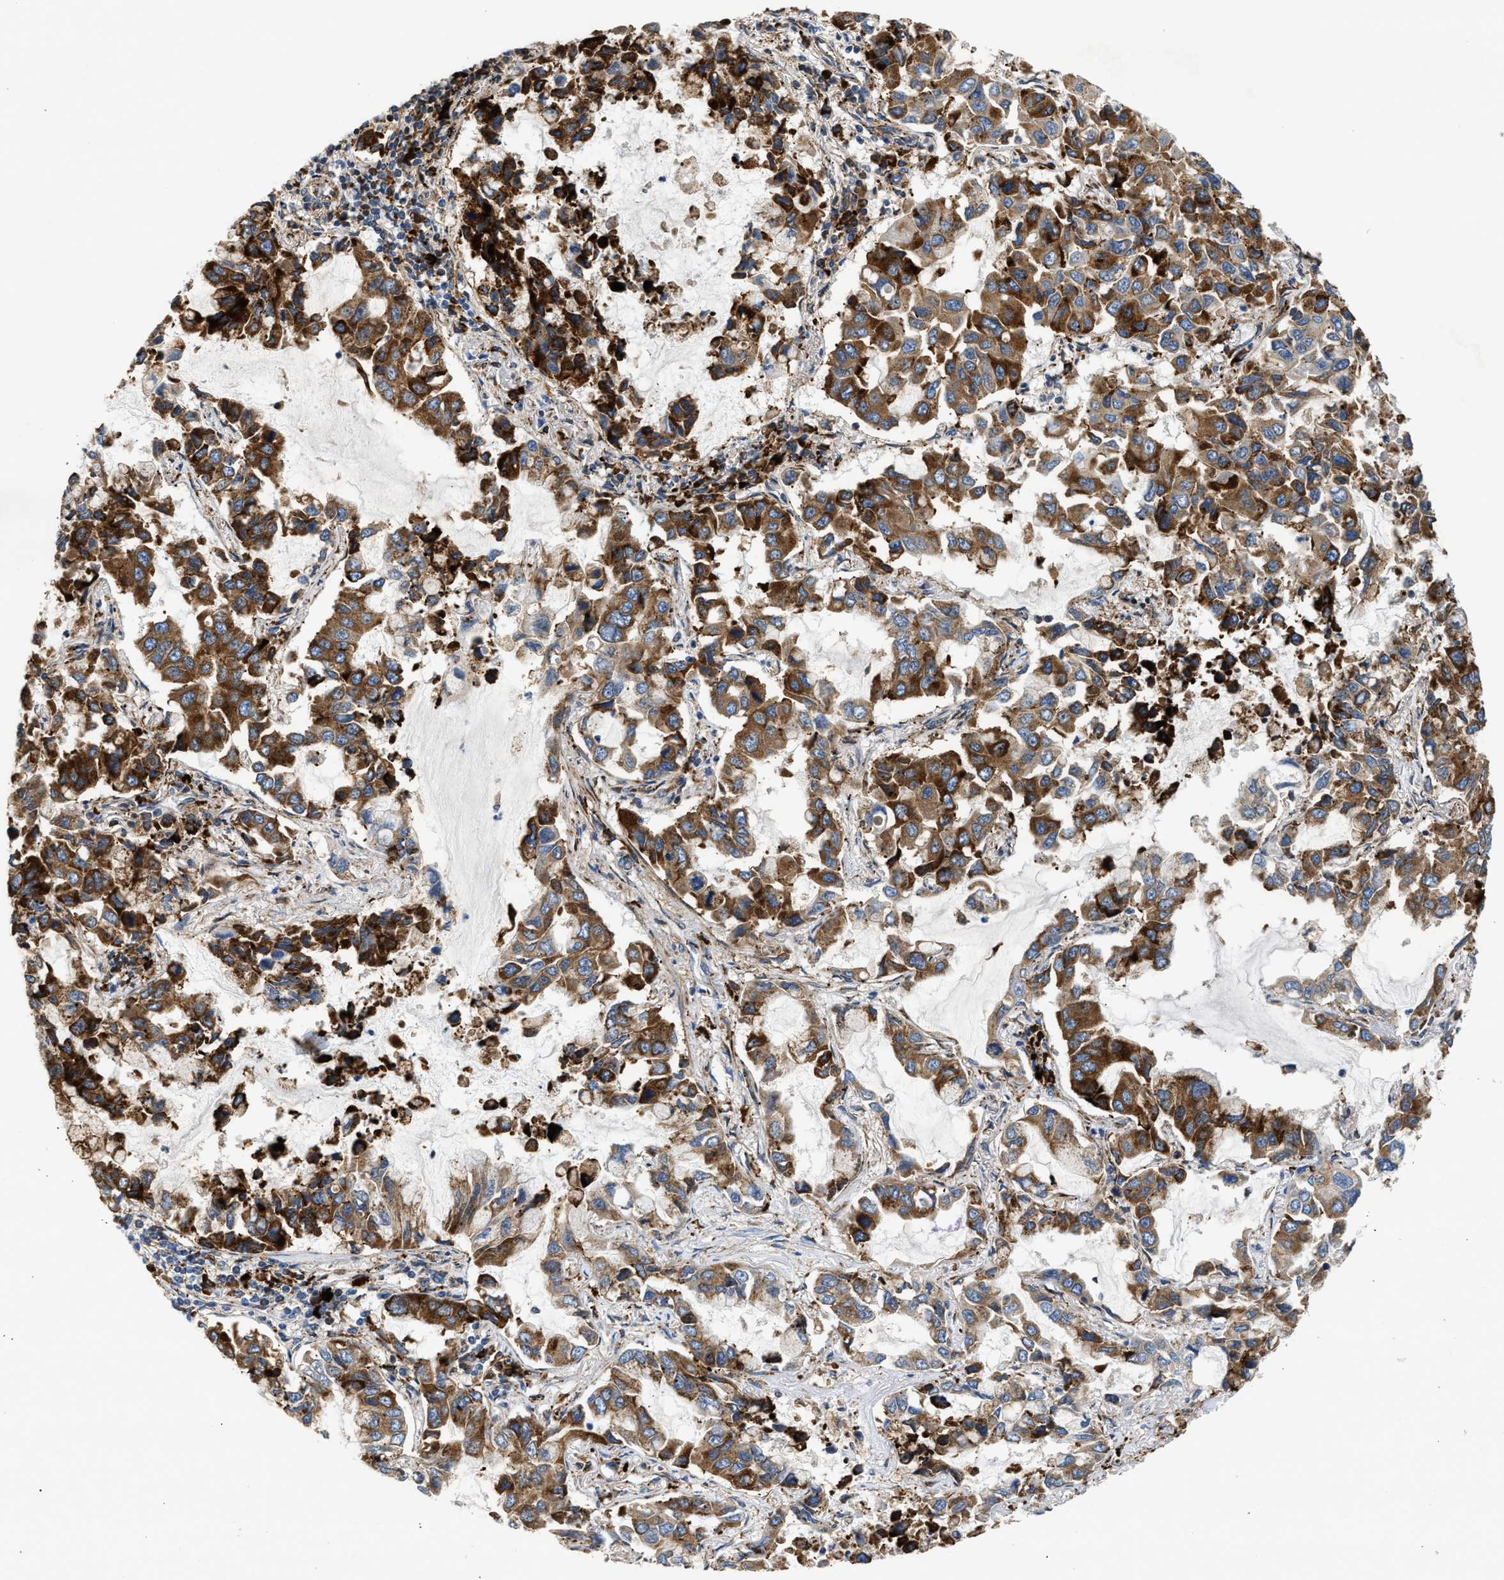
{"staining": {"intensity": "strong", "quantity": ">75%", "location": "cytoplasmic/membranous"}, "tissue": "lung cancer", "cell_type": "Tumor cells", "image_type": "cancer", "snomed": [{"axis": "morphology", "description": "Adenocarcinoma, NOS"}, {"axis": "topography", "description": "Lung"}], "caption": "Adenocarcinoma (lung) stained with immunohistochemistry shows strong cytoplasmic/membranous expression in about >75% of tumor cells.", "gene": "AMZ1", "patient": {"sex": "male", "age": 64}}